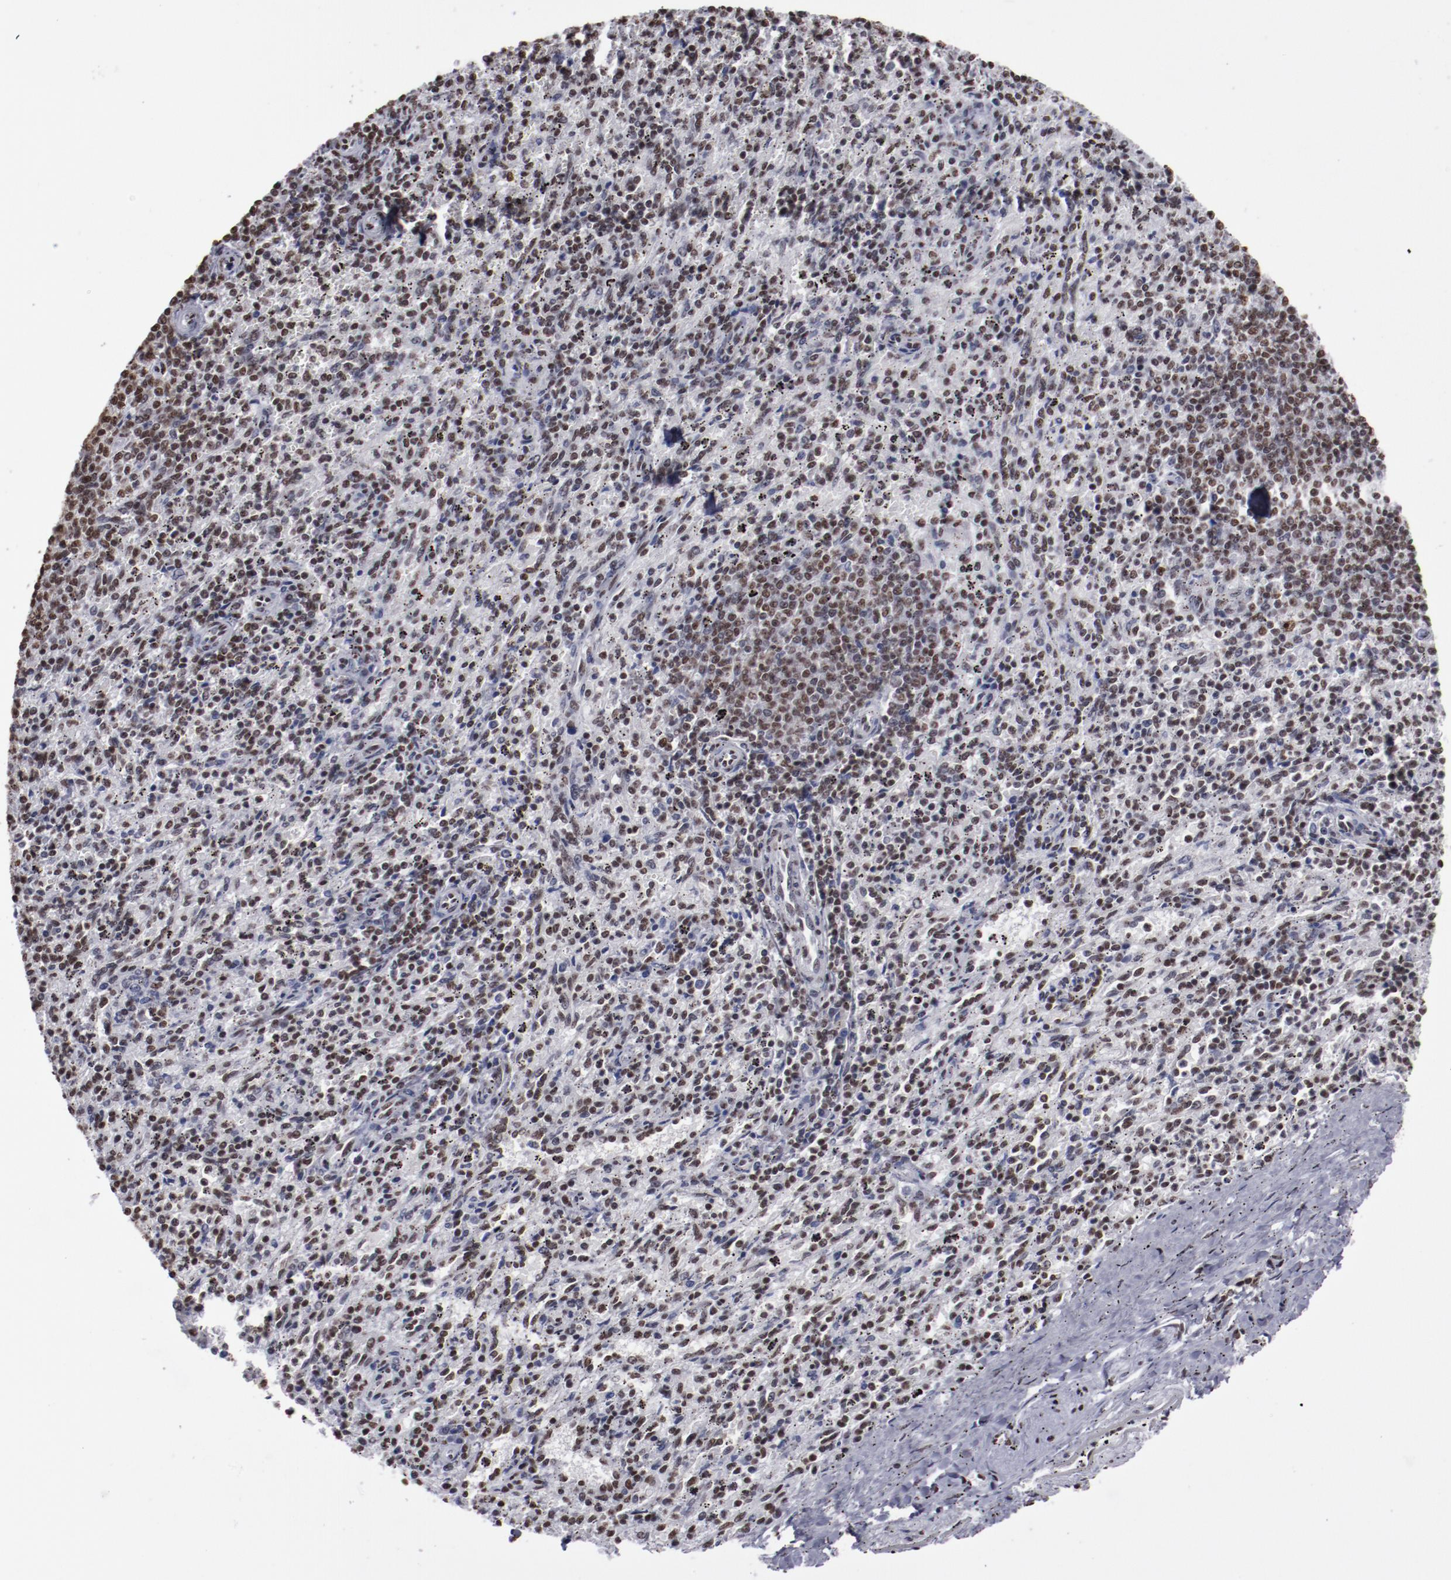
{"staining": {"intensity": "strong", "quantity": ">75%", "location": "nuclear"}, "tissue": "spleen", "cell_type": "Cells in red pulp", "image_type": "normal", "snomed": [{"axis": "morphology", "description": "Normal tissue, NOS"}, {"axis": "topography", "description": "Spleen"}], "caption": "Protein analysis of unremarkable spleen demonstrates strong nuclear staining in about >75% of cells in red pulp.", "gene": "HNRNPA1L3", "patient": {"sex": "female", "age": 10}}